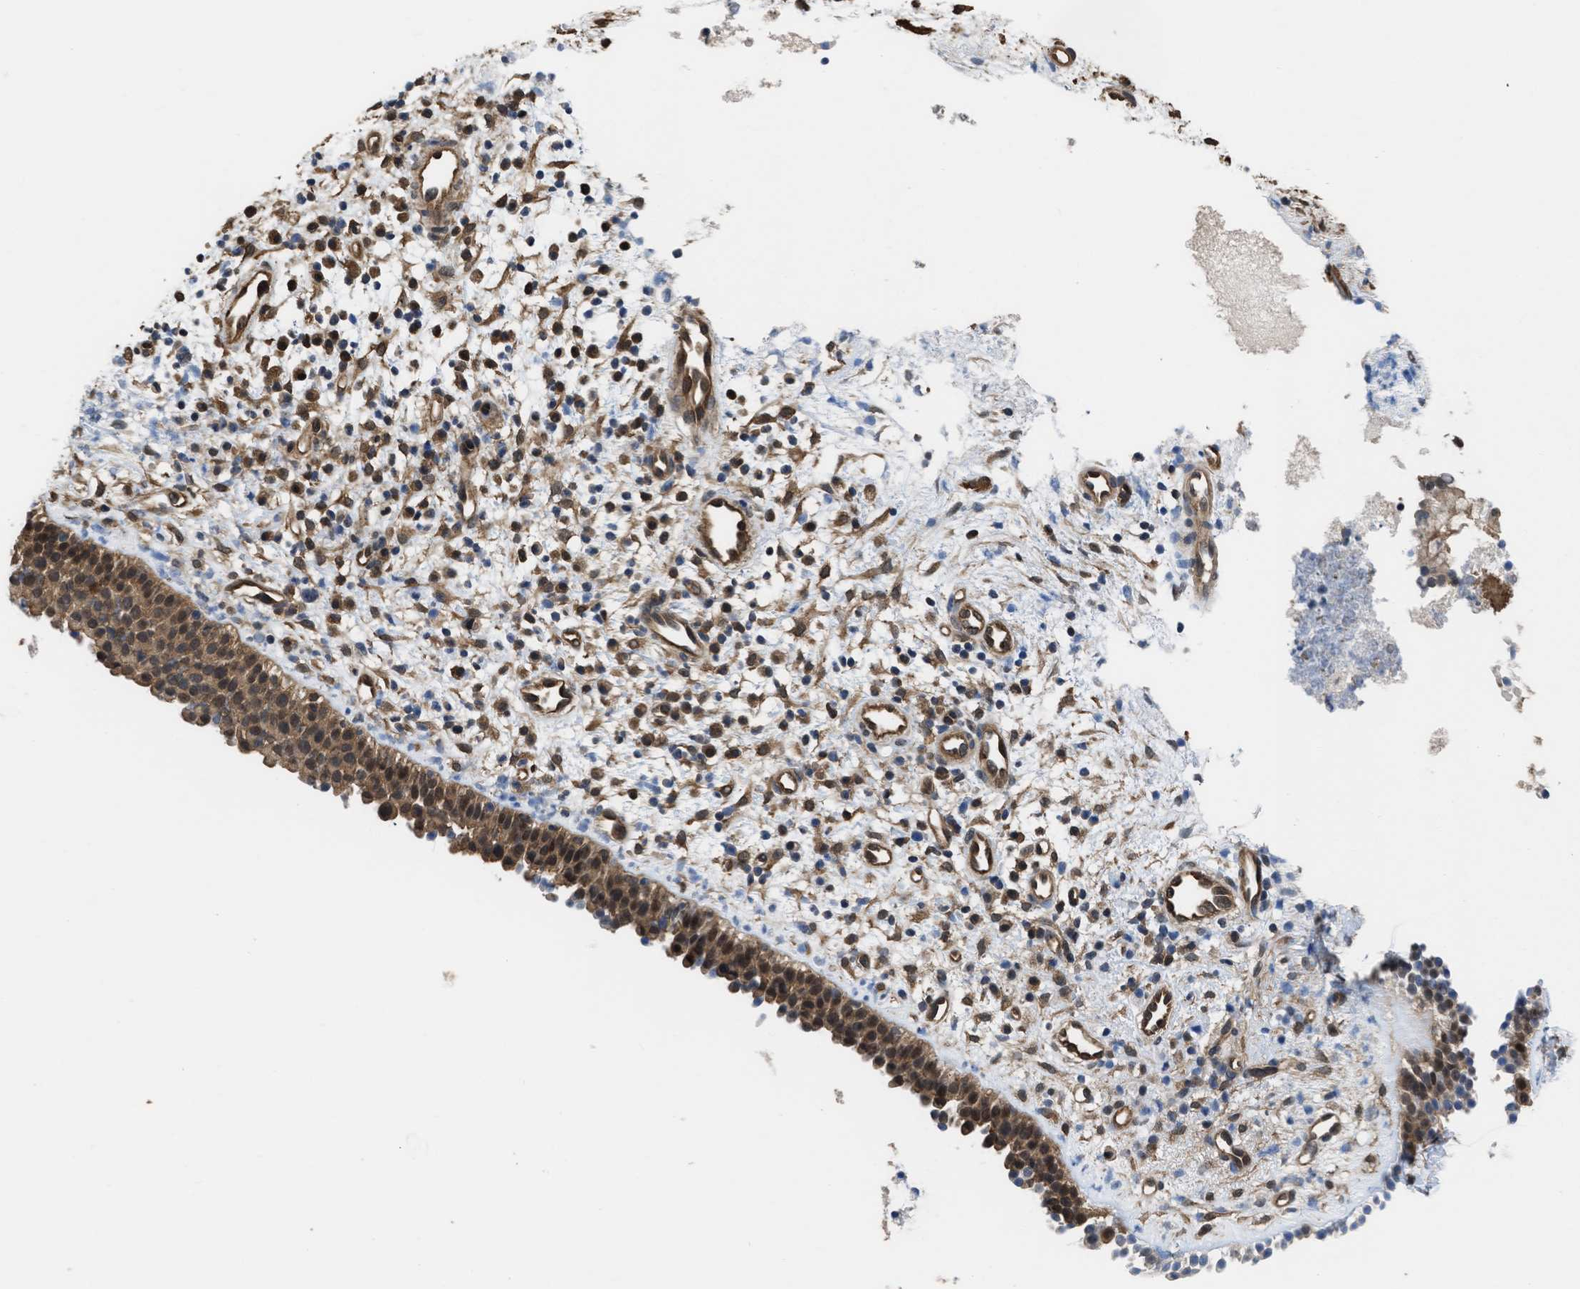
{"staining": {"intensity": "moderate", "quantity": ">75%", "location": "cytoplasmic/membranous,nuclear"}, "tissue": "nasopharynx", "cell_type": "Respiratory epithelial cells", "image_type": "normal", "snomed": [{"axis": "morphology", "description": "Normal tissue, NOS"}, {"axis": "topography", "description": "Nasopharynx"}], "caption": "Immunohistochemistry (IHC) of normal human nasopharynx shows medium levels of moderate cytoplasmic/membranous,nuclear positivity in approximately >75% of respiratory epithelial cells.", "gene": "YWHAG", "patient": {"sex": "male", "age": 21}}